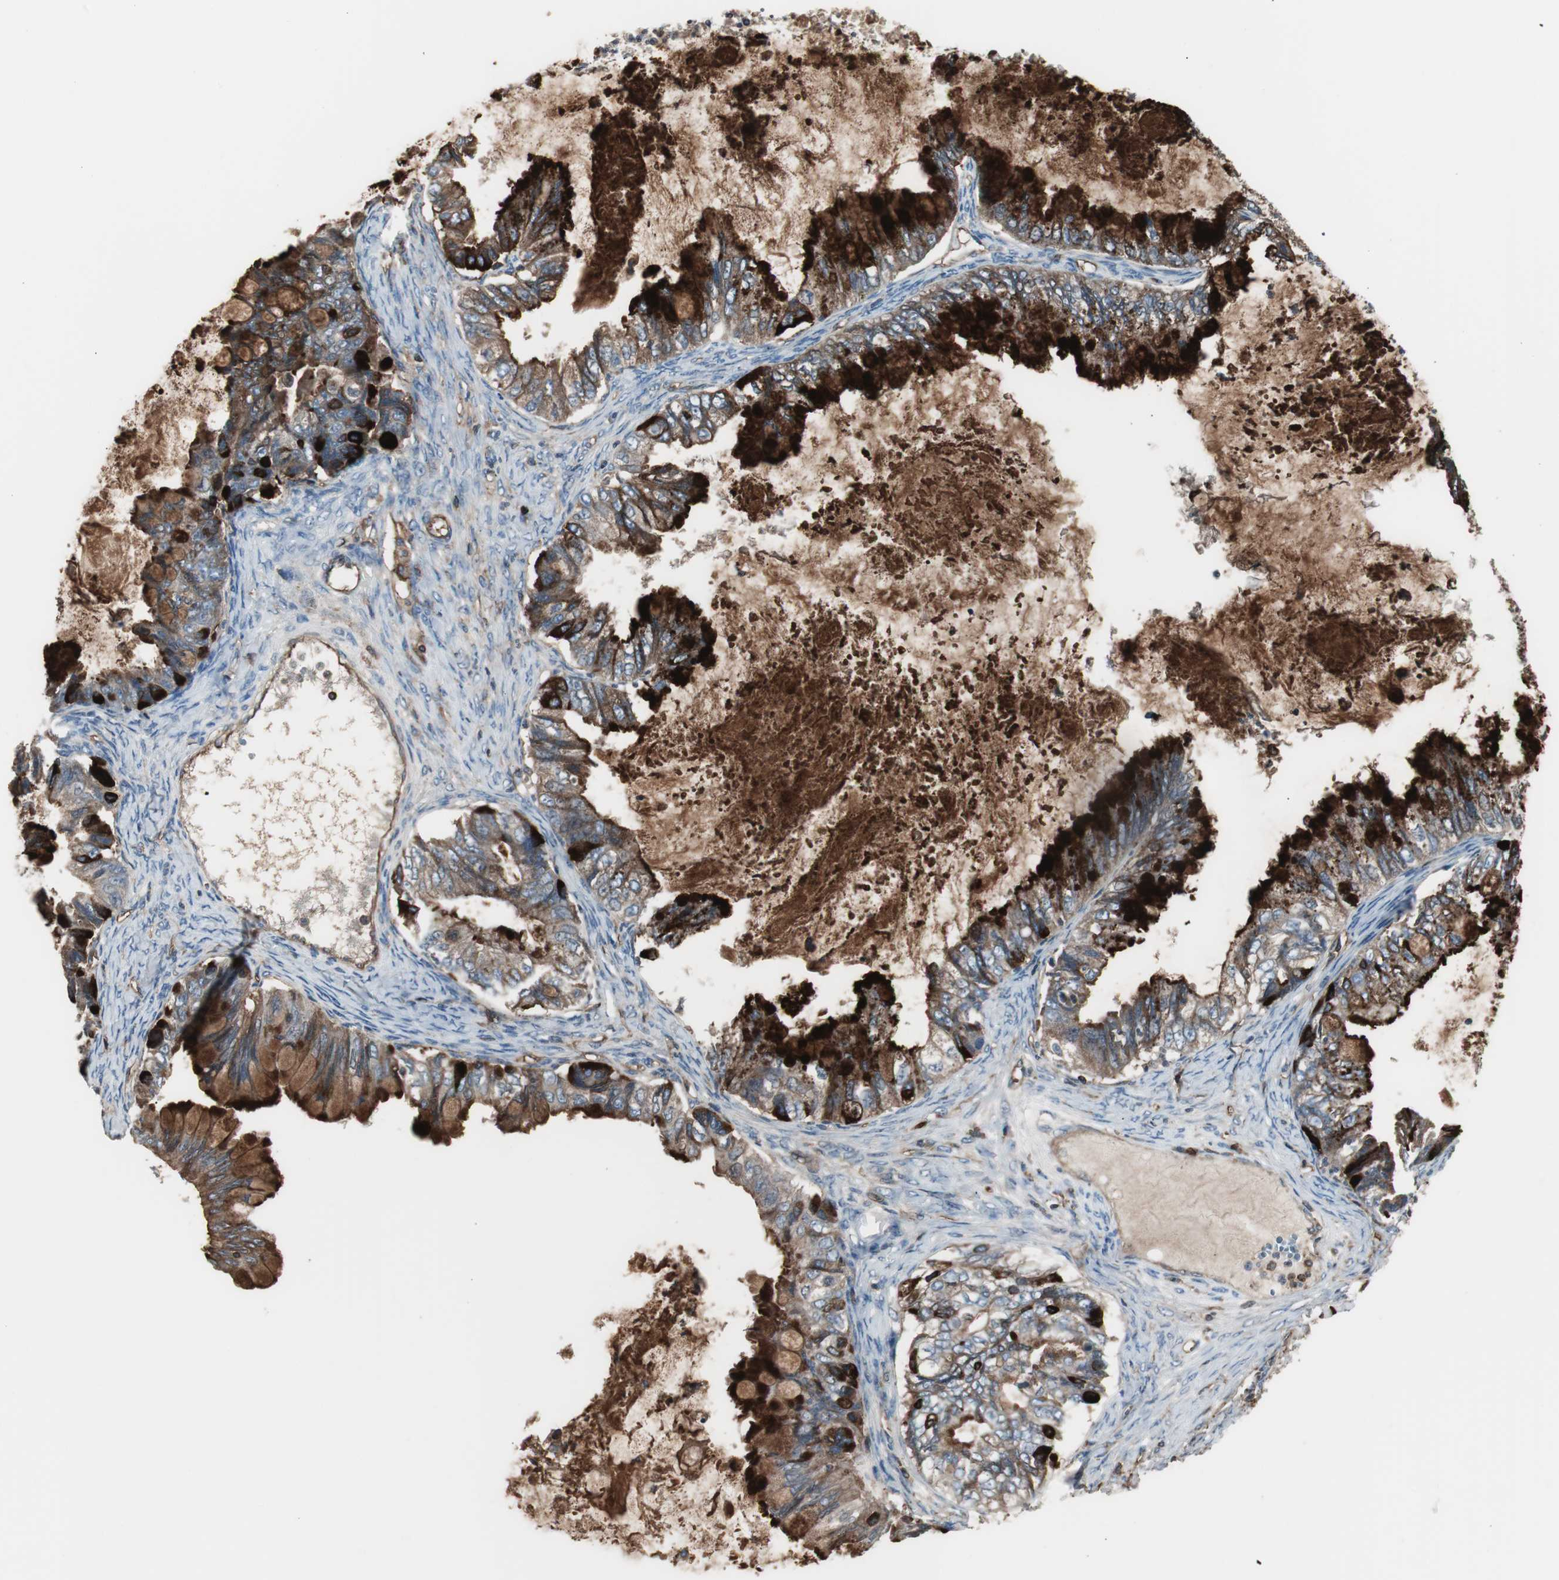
{"staining": {"intensity": "strong", "quantity": ">75%", "location": "cytoplasmic/membranous"}, "tissue": "ovarian cancer", "cell_type": "Tumor cells", "image_type": "cancer", "snomed": [{"axis": "morphology", "description": "Cystadenocarcinoma, mucinous, NOS"}, {"axis": "topography", "description": "Ovary"}], "caption": "Immunohistochemical staining of mucinous cystadenocarcinoma (ovarian) exhibits high levels of strong cytoplasmic/membranous expression in about >75% of tumor cells.", "gene": "B2M", "patient": {"sex": "female", "age": 80}}